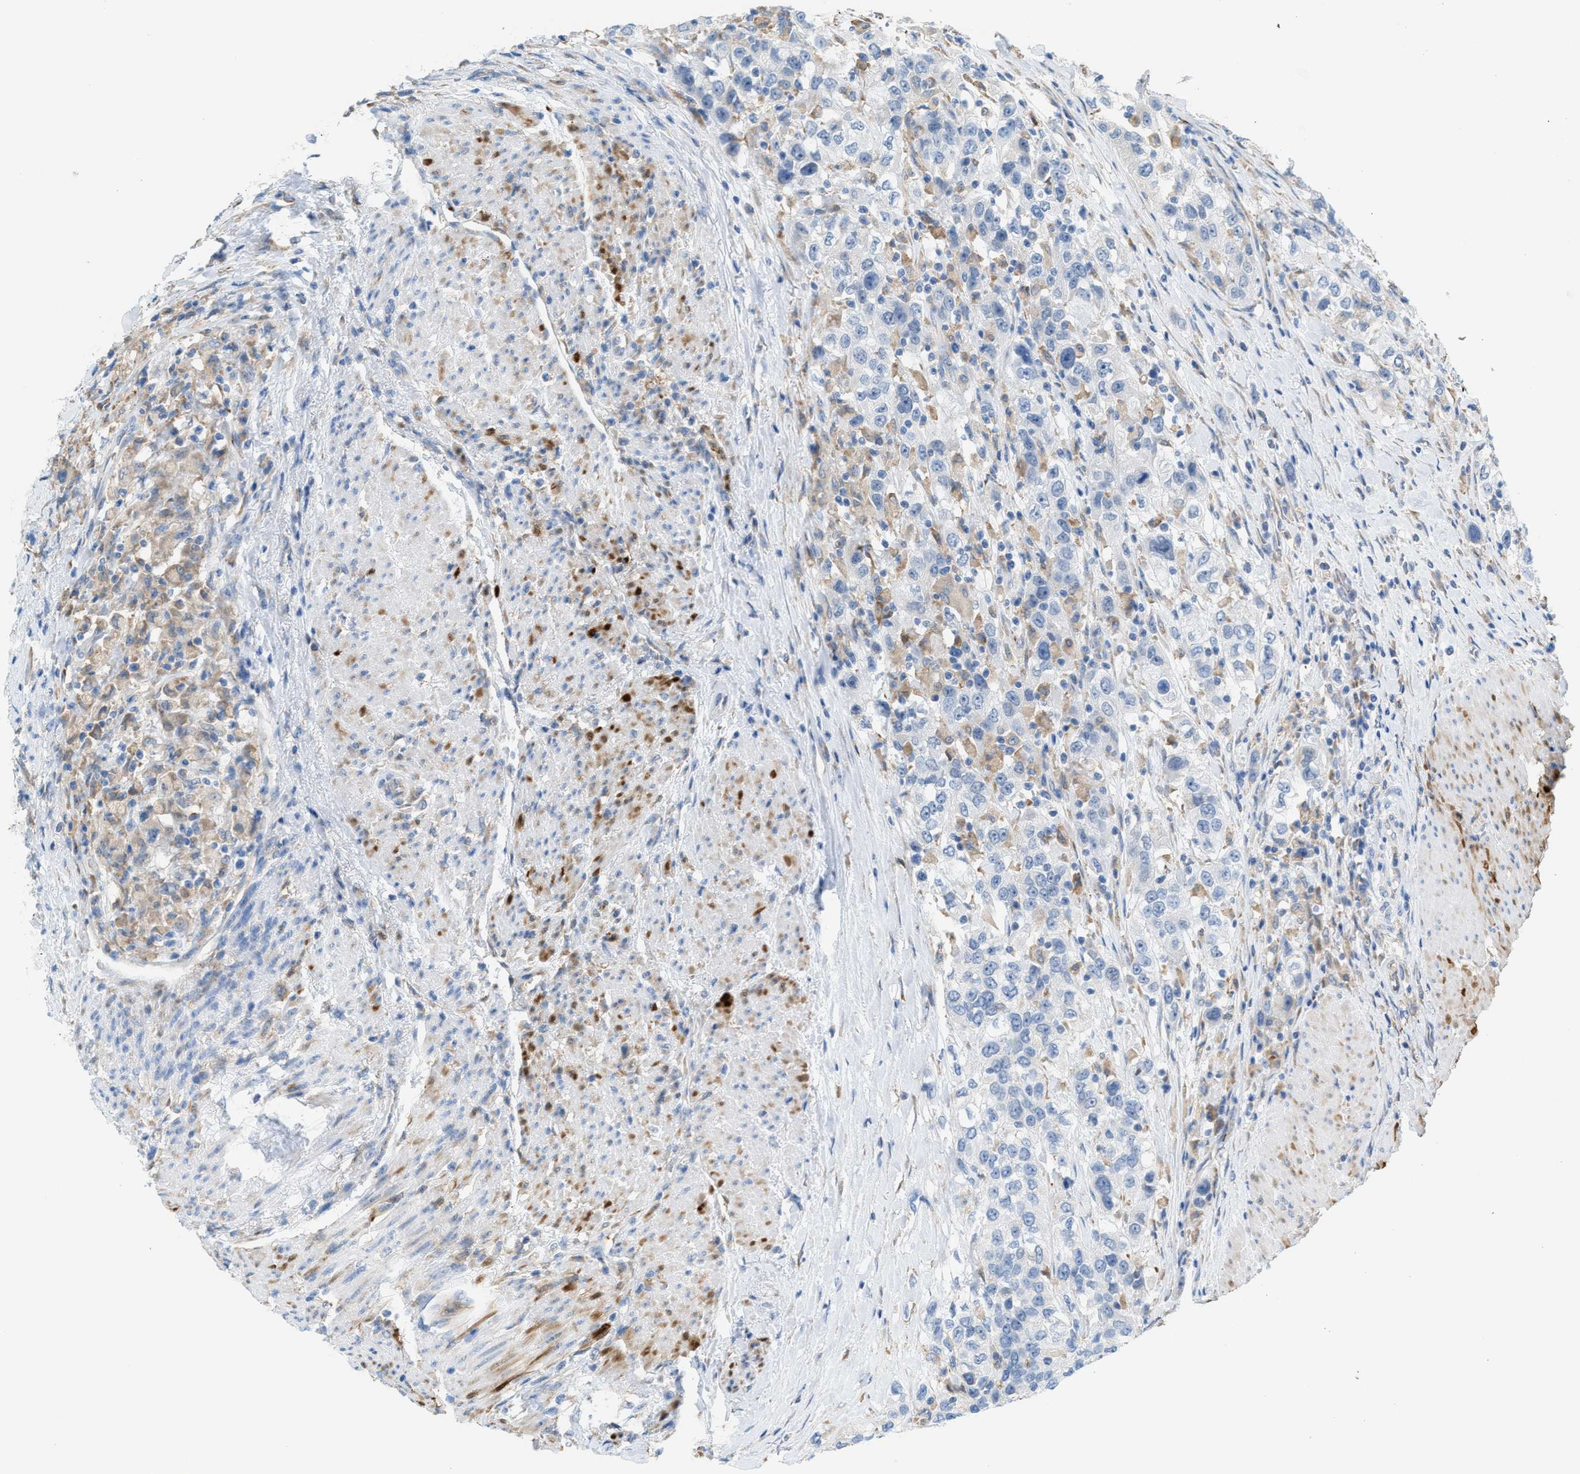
{"staining": {"intensity": "negative", "quantity": "none", "location": "none"}, "tissue": "urothelial cancer", "cell_type": "Tumor cells", "image_type": "cancer", "snomed": [{"axis": "morphology", "description": "Urothelial carcinoma, High grade"}, {"axis": "topography", "description": "Urinary bladder"}], "caption": "Immunohistochemical staining of human urothelial cancer exhibits no significant staining in tumor cells.", "gene": "CA3", "patient": {"sex": "female", "age": 80}}